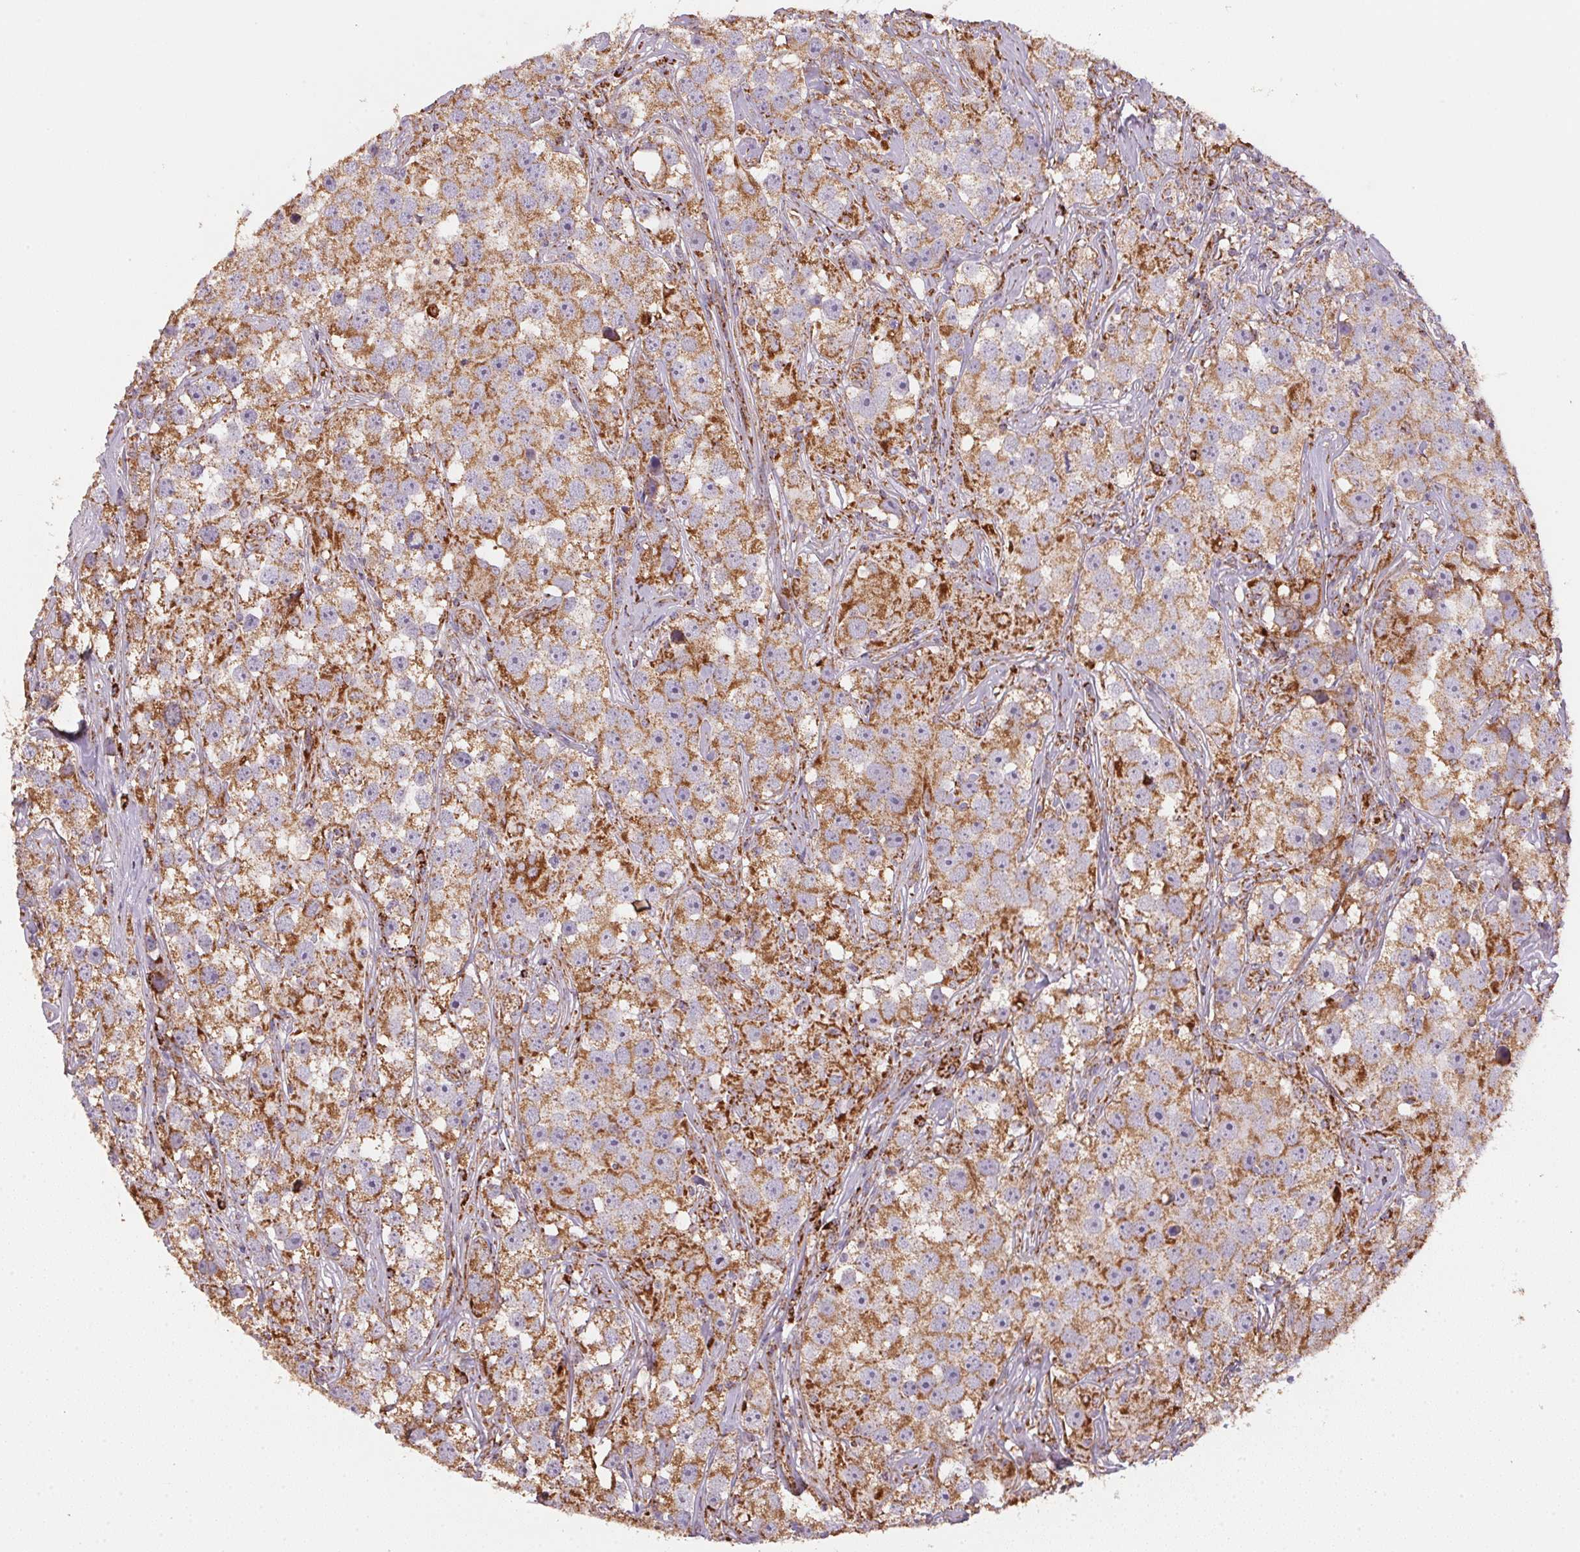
{"staining": {"intensity": "moderate", "quantity": ">75%", "location": "cytoplasmic/membranous"}, "tissue": "testis cancer", "cell_type": "Tumor cells", "image_type": "cancer", "snomed": [{"axis": "morphology", "description": "Seminoma, NOS"}, {"axis": "topography", "description": "Testis"}], "caption": "Testis cancer was stained to show a protein in brown. There is medium levels of moderate cytoplasmic/membranous expression in approximately >75% of tumor cells.", "gene": "NDUFS2", "patient": {"sex": "male", "age": 49}}